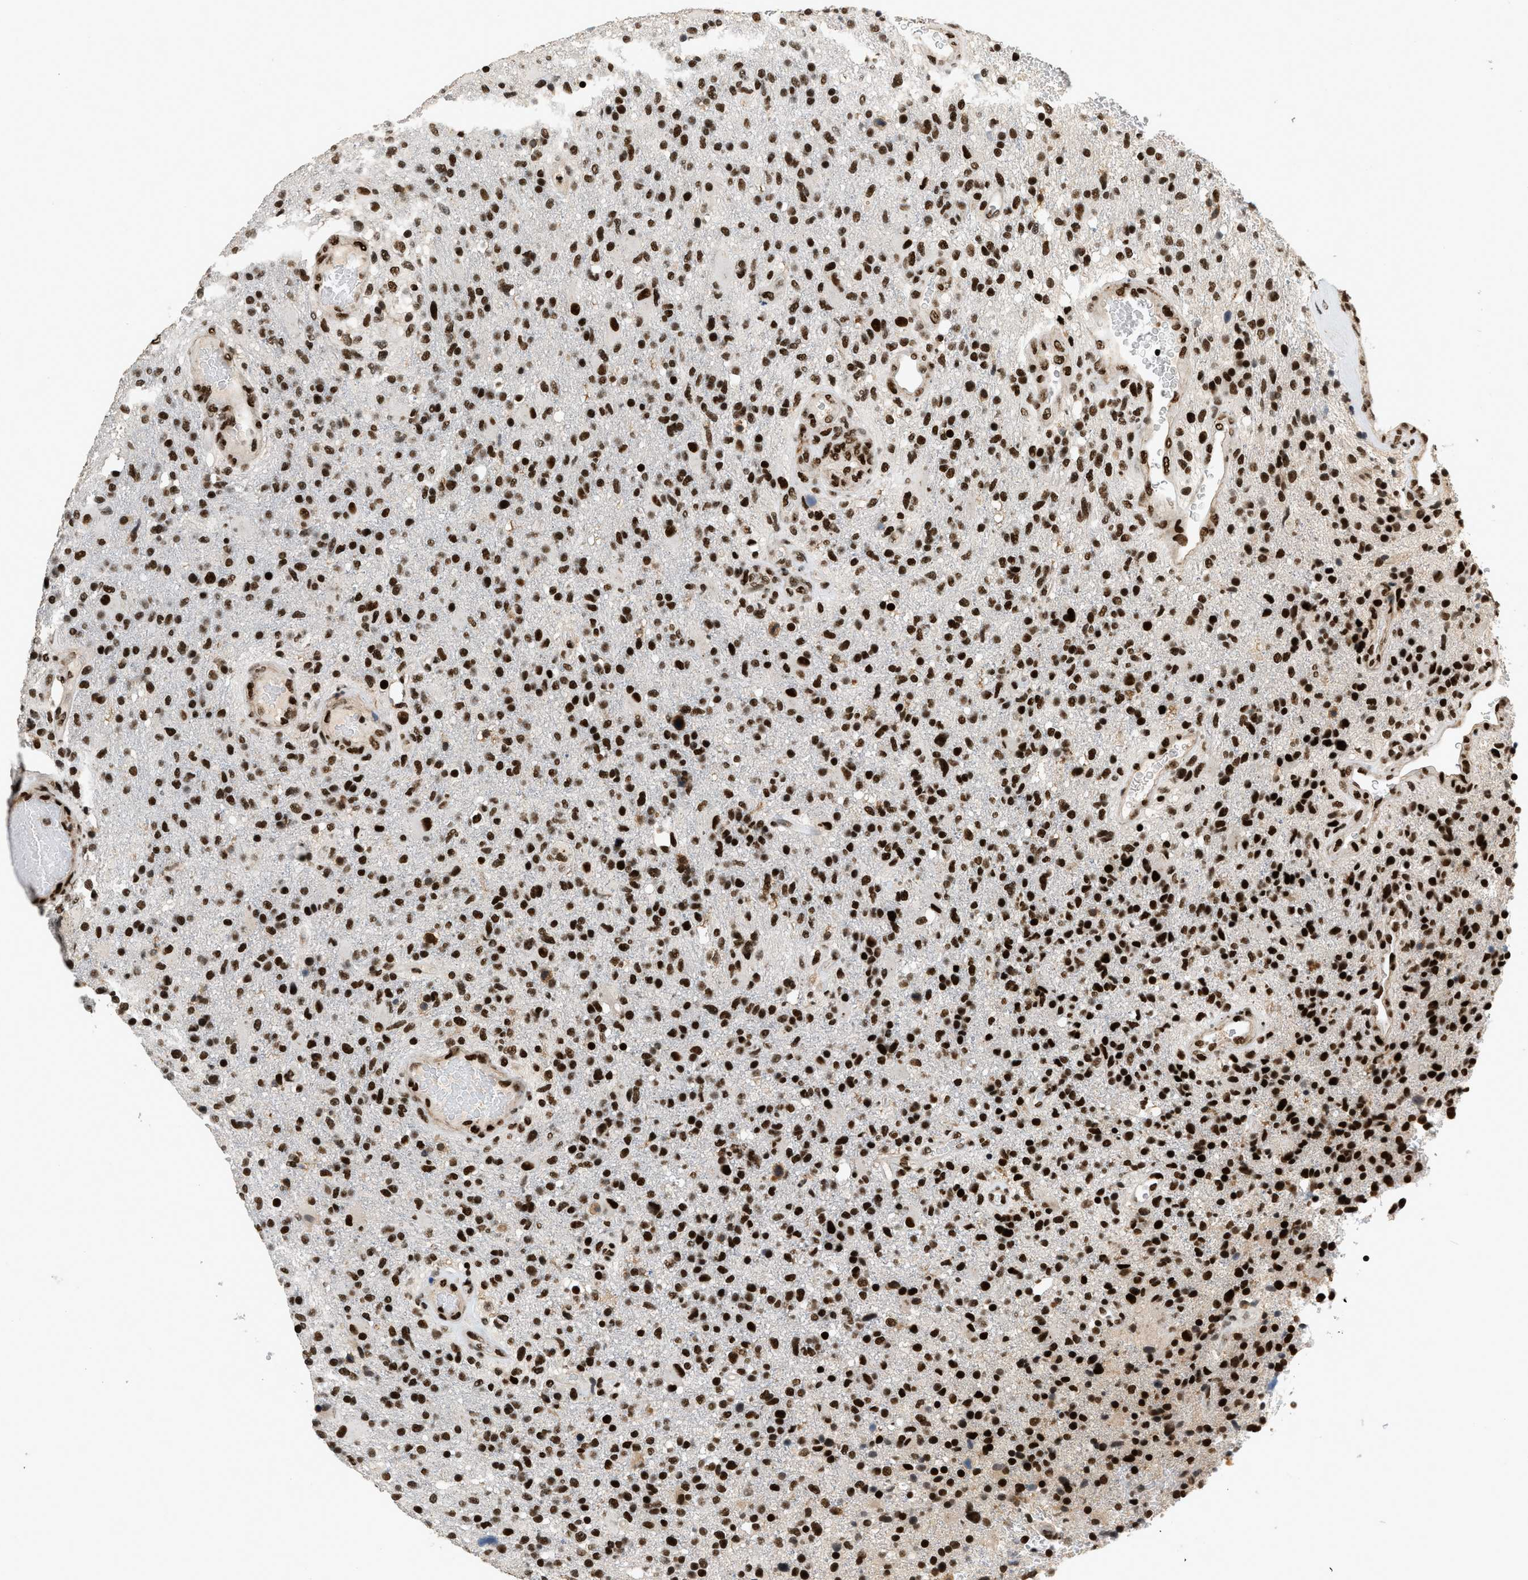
{"staining": {"intensity": "strong", "quantity": ">75%", "location": "nuclear"}, "tissue": "glioma", "cell_type": "Tumor cells", "image_type": "cancer", "snomed": [{"axis": "morphology", "description": "Glioma, malignant, High grade"}, {"axis": "topography", "description": "Brain"}], "caption": "Strong nuclear positivity for a protein is identified in approximately >75% of tumor cells of glioma using immunohistochemistry.", "gene": "SMARCB1", "patient": {"sex": "male", "age": 72}}